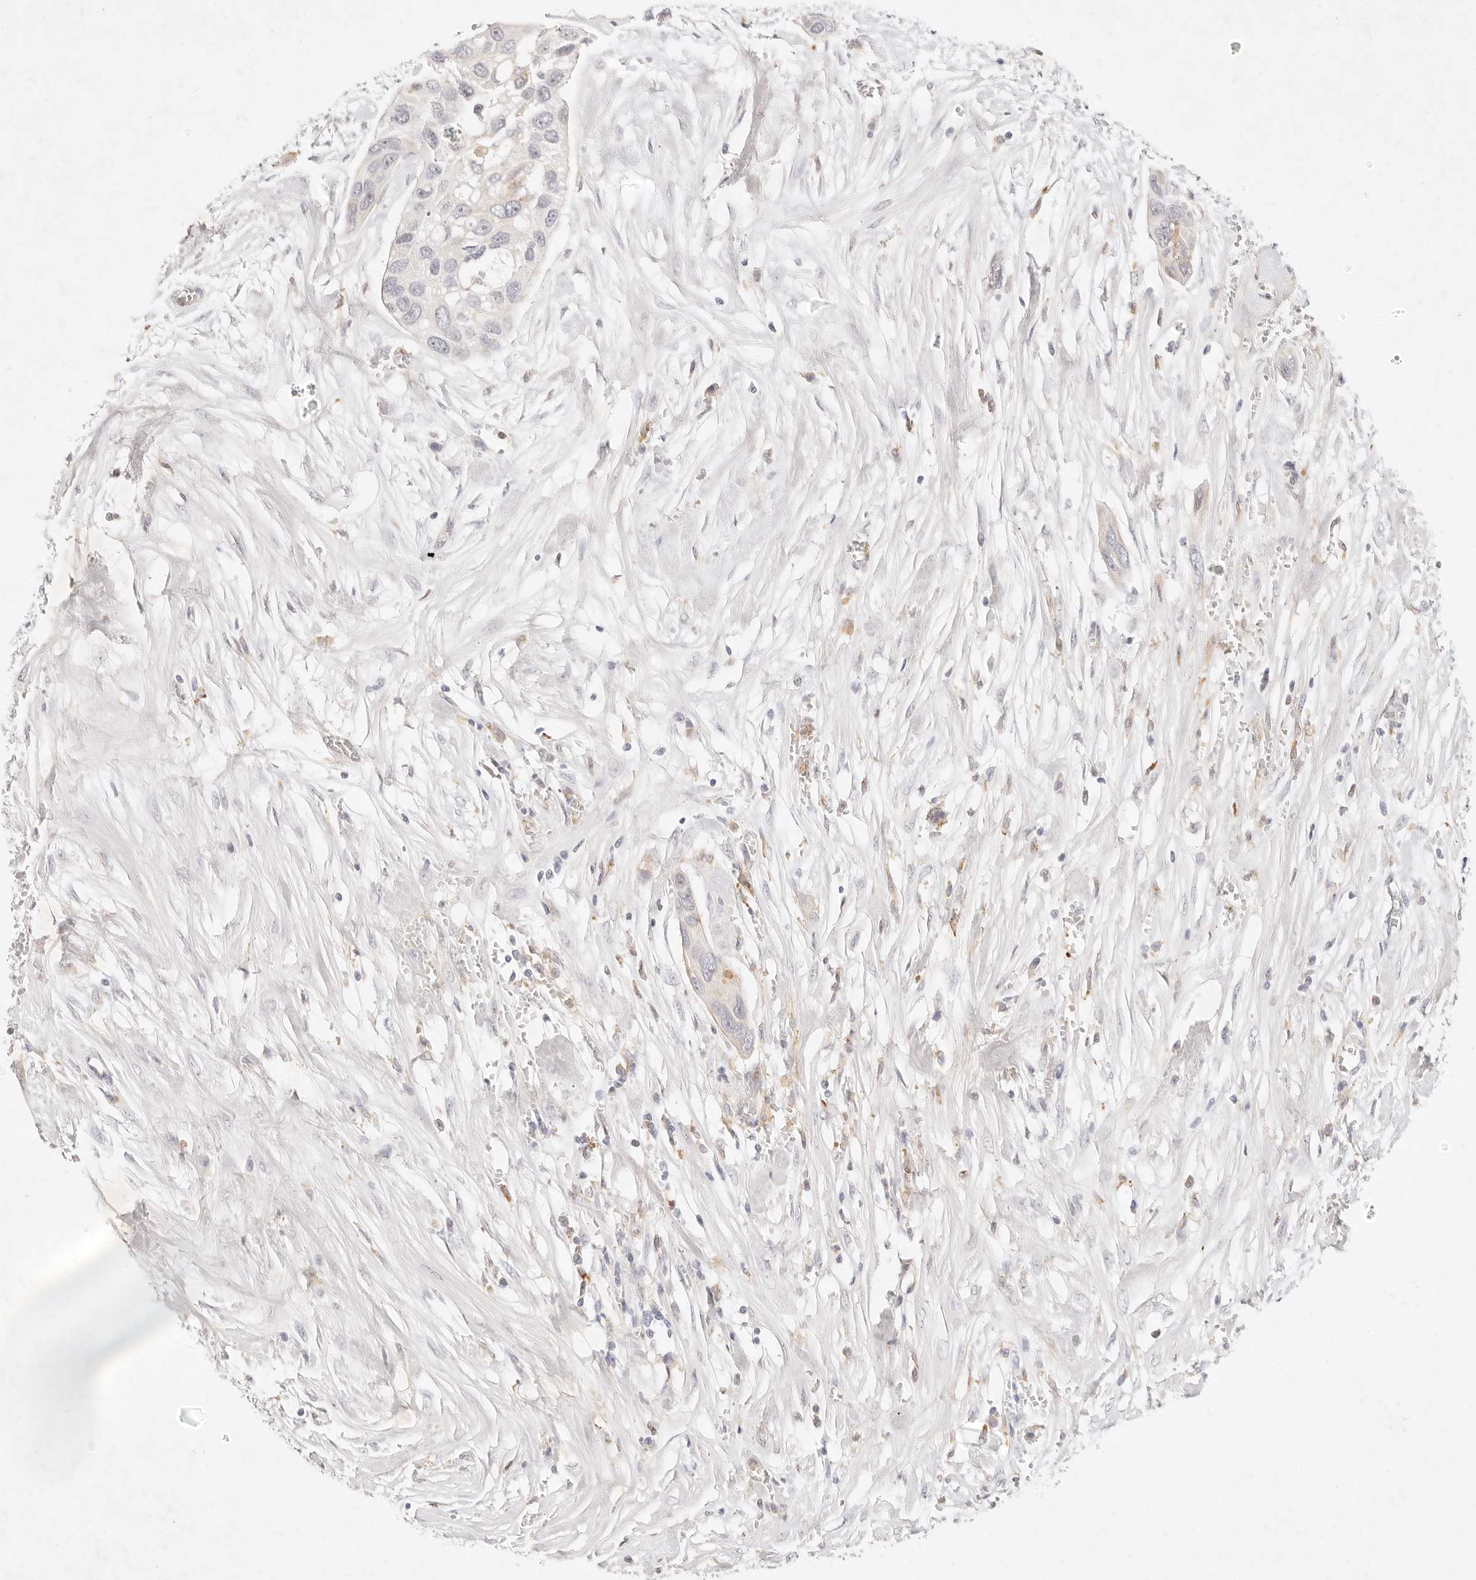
{"staining": {"intensity": "negative", "quantity": "none", "location": "none"}, "tissue": "pancreatic cancer", "cell_type": "Tumor cells", "image_type": "cancer", "snomed": [{"axis": "morphology", "description": "Adenocarcinoma, NOS"}, {"axis": "topography", "description": "Pancreas"}], "caption": "Immunohistochemical staining of human adenocarcinoma (pancreatic) reveals no significant positivity in tumor cells.", "gene": "GPR84", "patient": {"sex": "female", "age": 60}}